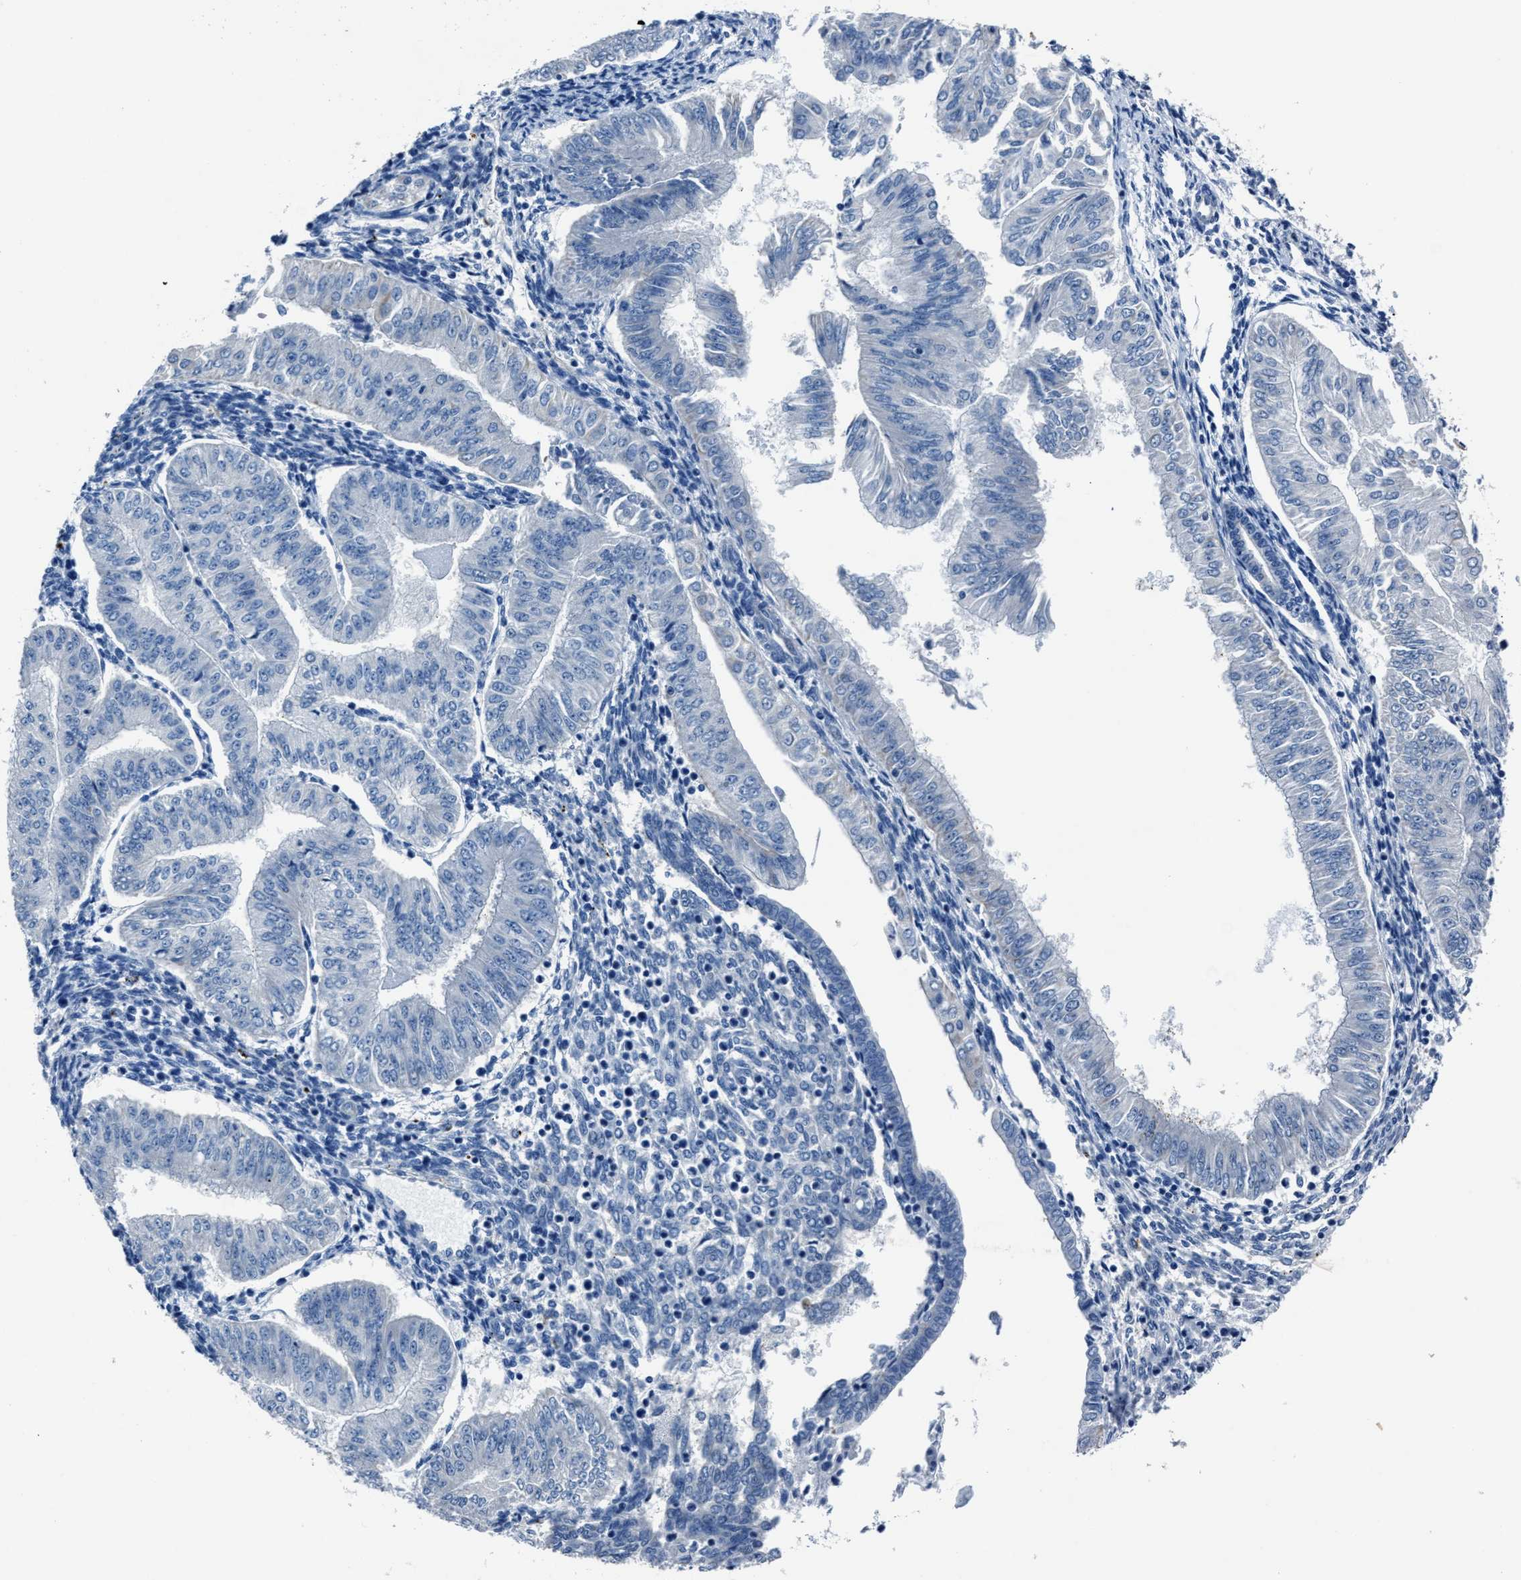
{"staining": {"intensity": "negative", "quantity": "none", "location": "none"}, "tissue": "endometrial cancer", "cell_type": "Tumor cells", "image_type": "cancer", "snomed": [{"axis": "morphology", "description": "Normal tissue, NOS"}, {"axis": "morphology", "description": "Adenocarcinoma, NOS"}, {"axis": "topography", "description": "Endometrium"}], "caption": "Endometrial cancer (adenocarcinoma) stained for a protein using IHC exhibits no staining tumor cells.", "gene": "NACAD", "patient": {"sex": "female", "age": 53}}